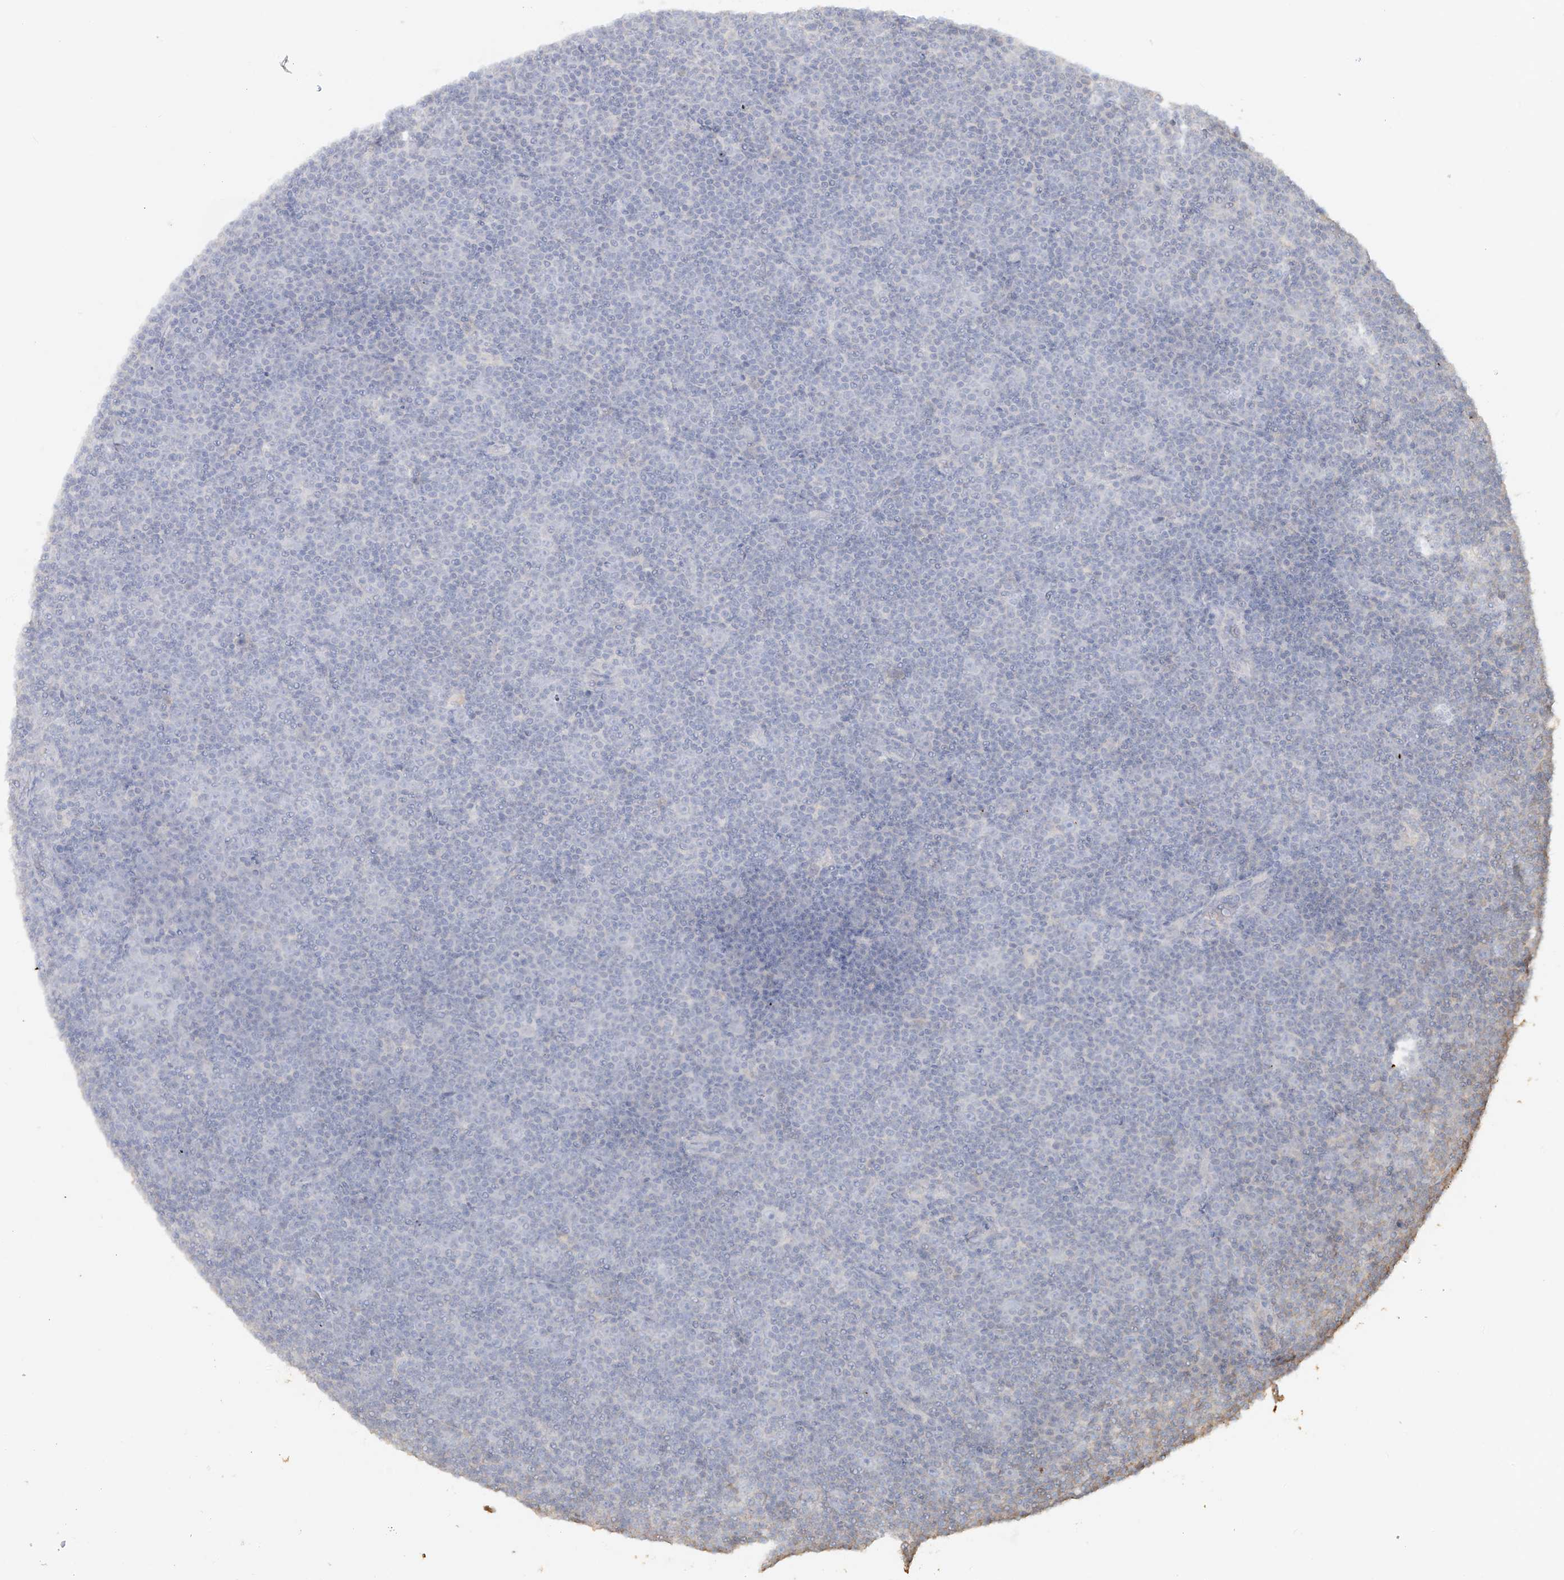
{"staining": {"intensity": "negative", "quantity": "none", "location": "none"}, "tissue": "lymphoma", "cell_type": "Tumor cells", "image_type": "cancer", "snomed": [{"axis": "morphology", "description": "Malignant lymphoma, non-Hodgkin's type, Low grade"}, {"axis": "topography", "description": "Lymph node"}], "caption": "There is no significant expression in tumor cells of malignant lymphoma, non-Hodgkin's type (low-grade).", "gene": "NPHS1", "patient": {"sex": "female", "age": 67}}